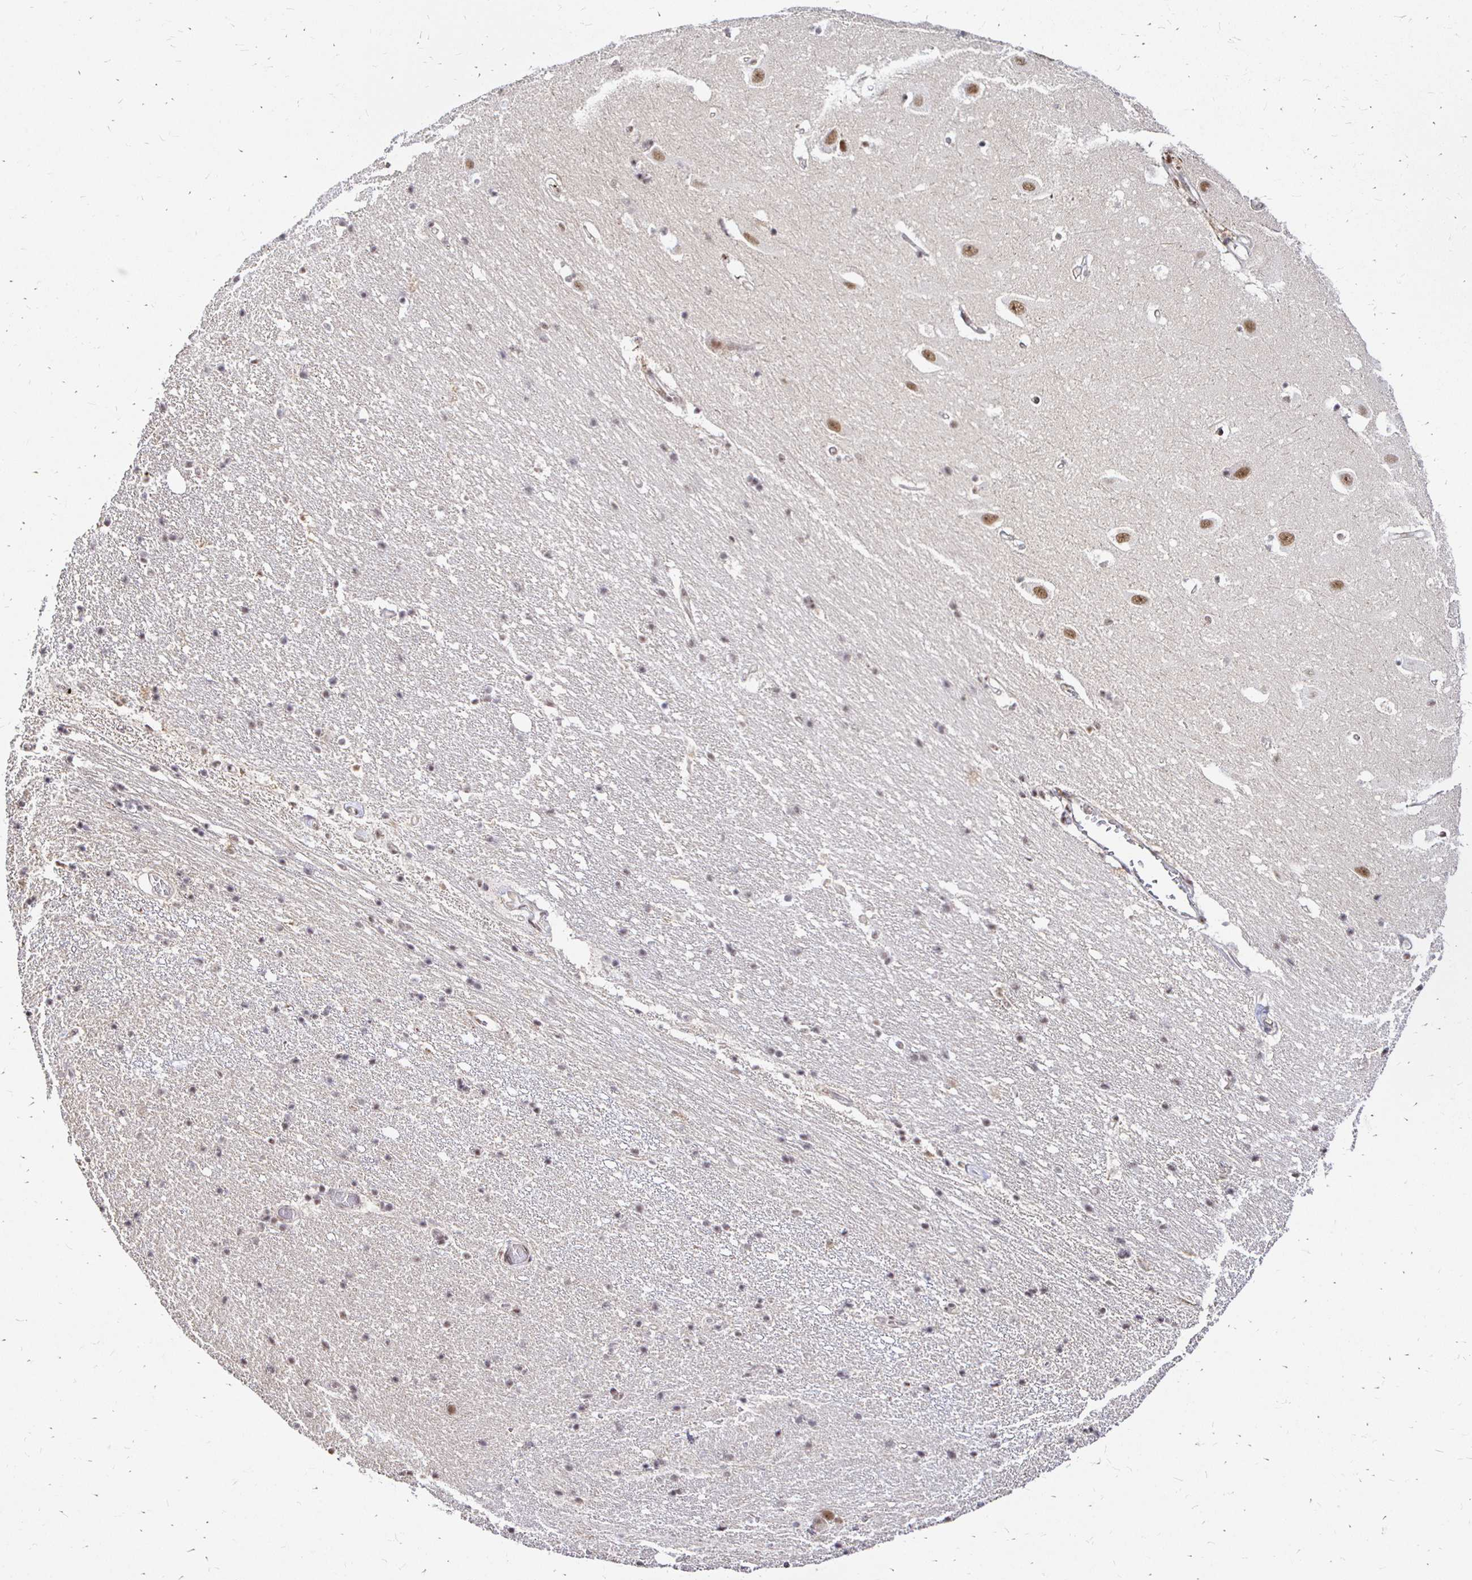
{"staining": {"intensity": "moderate", "quantity": "<25%", "location": "nuclear"}, "tissue": "hippocampus", "cell_type": "Glial cells", "image_type": "normal", "snomed": [{"axis": "morphology", "description": "Normal tissue, NOS"}, {"axis": "topography", "description": "Hippocampus"}], "caption": "This histopathology image shows immunohistochemistry (IHC) staining of benign hippocampus, with low moderate nuclear staining in about <25% of glial cells.", "gene": "SIN3A", "patient": {"sex": "male", "age": 63}}